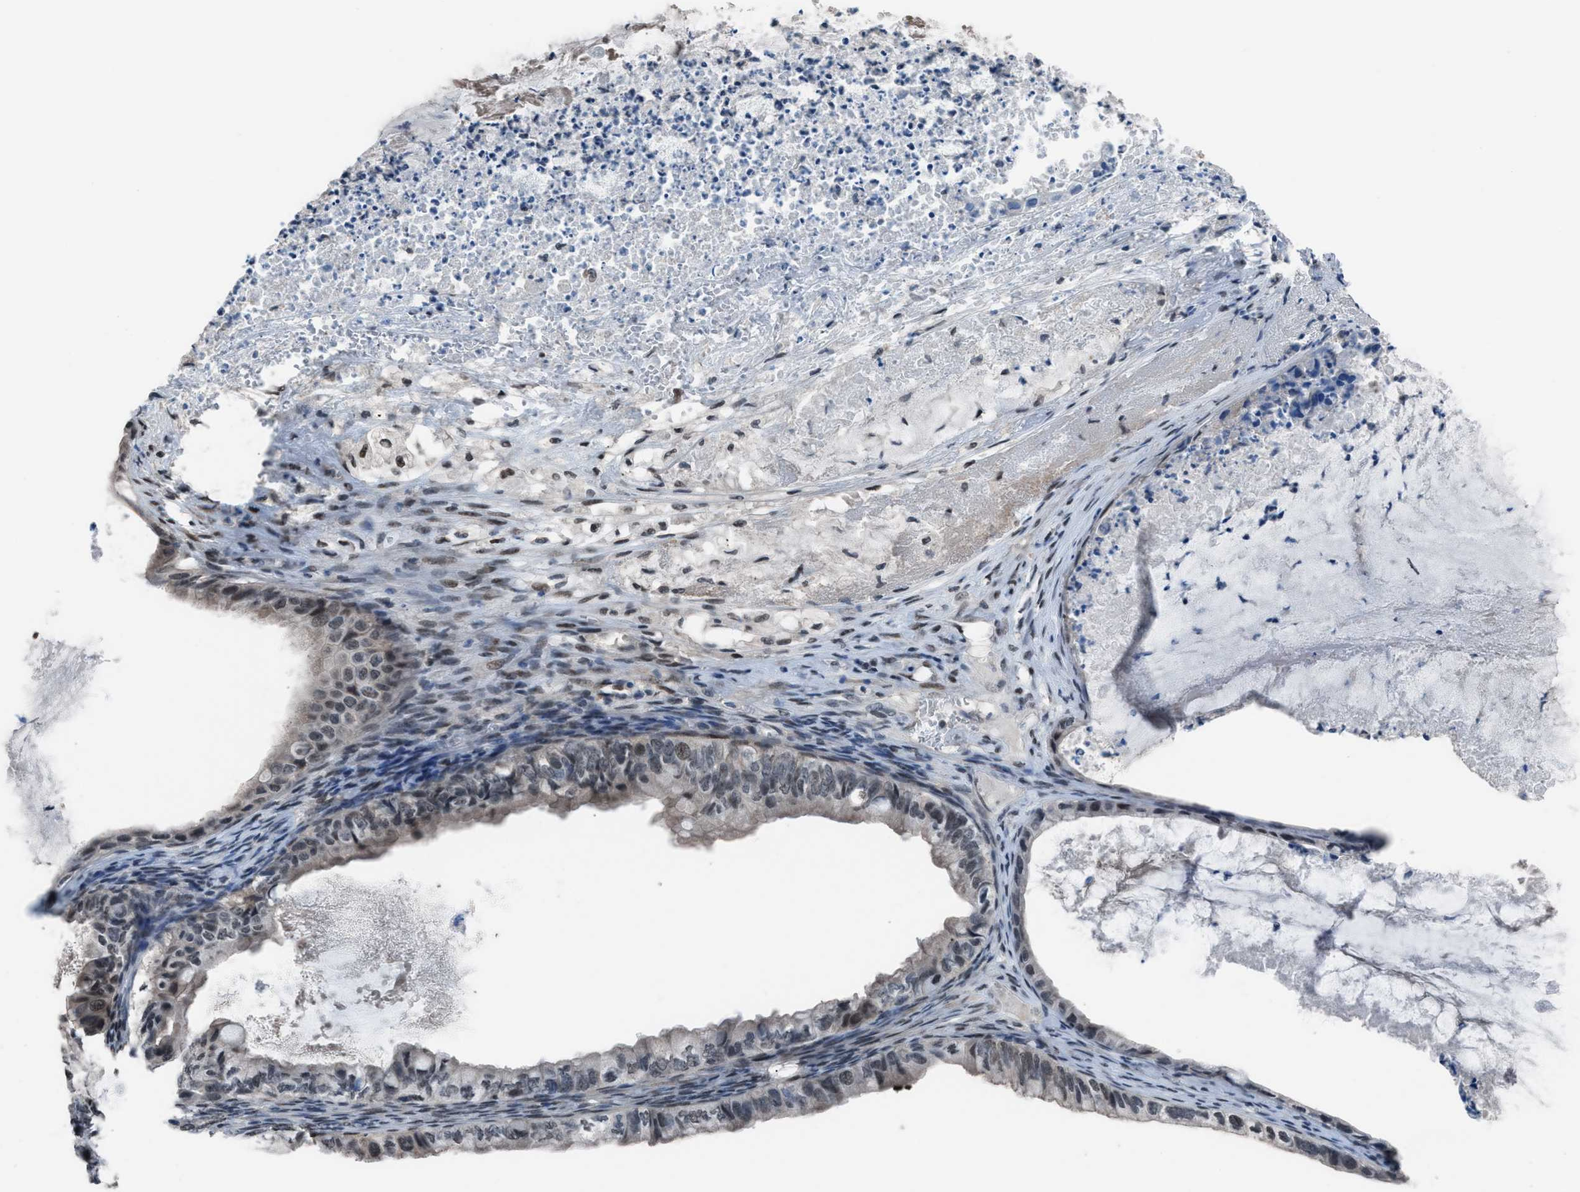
{"staining": {"intensity": "weak", "quantity": "25%-75%", "location": "nuclear"}, "tissue": "ovarian cancer", "cell_type": "Tumor cells", "image_type": "cancer", "snomed": [{"axis": "morphology", "description": "Cystadenocarcinoma, mucinous, NOS"}, {"axis": "topography", "description": "Ovary"}], "caption": "Ovarian mucinous cystadenocarcinoma stained with a protein marker demonstrates weak staining in tumor cells.", "gene": "ZNF276", "patient": {"sex": "female", "age": 80}}